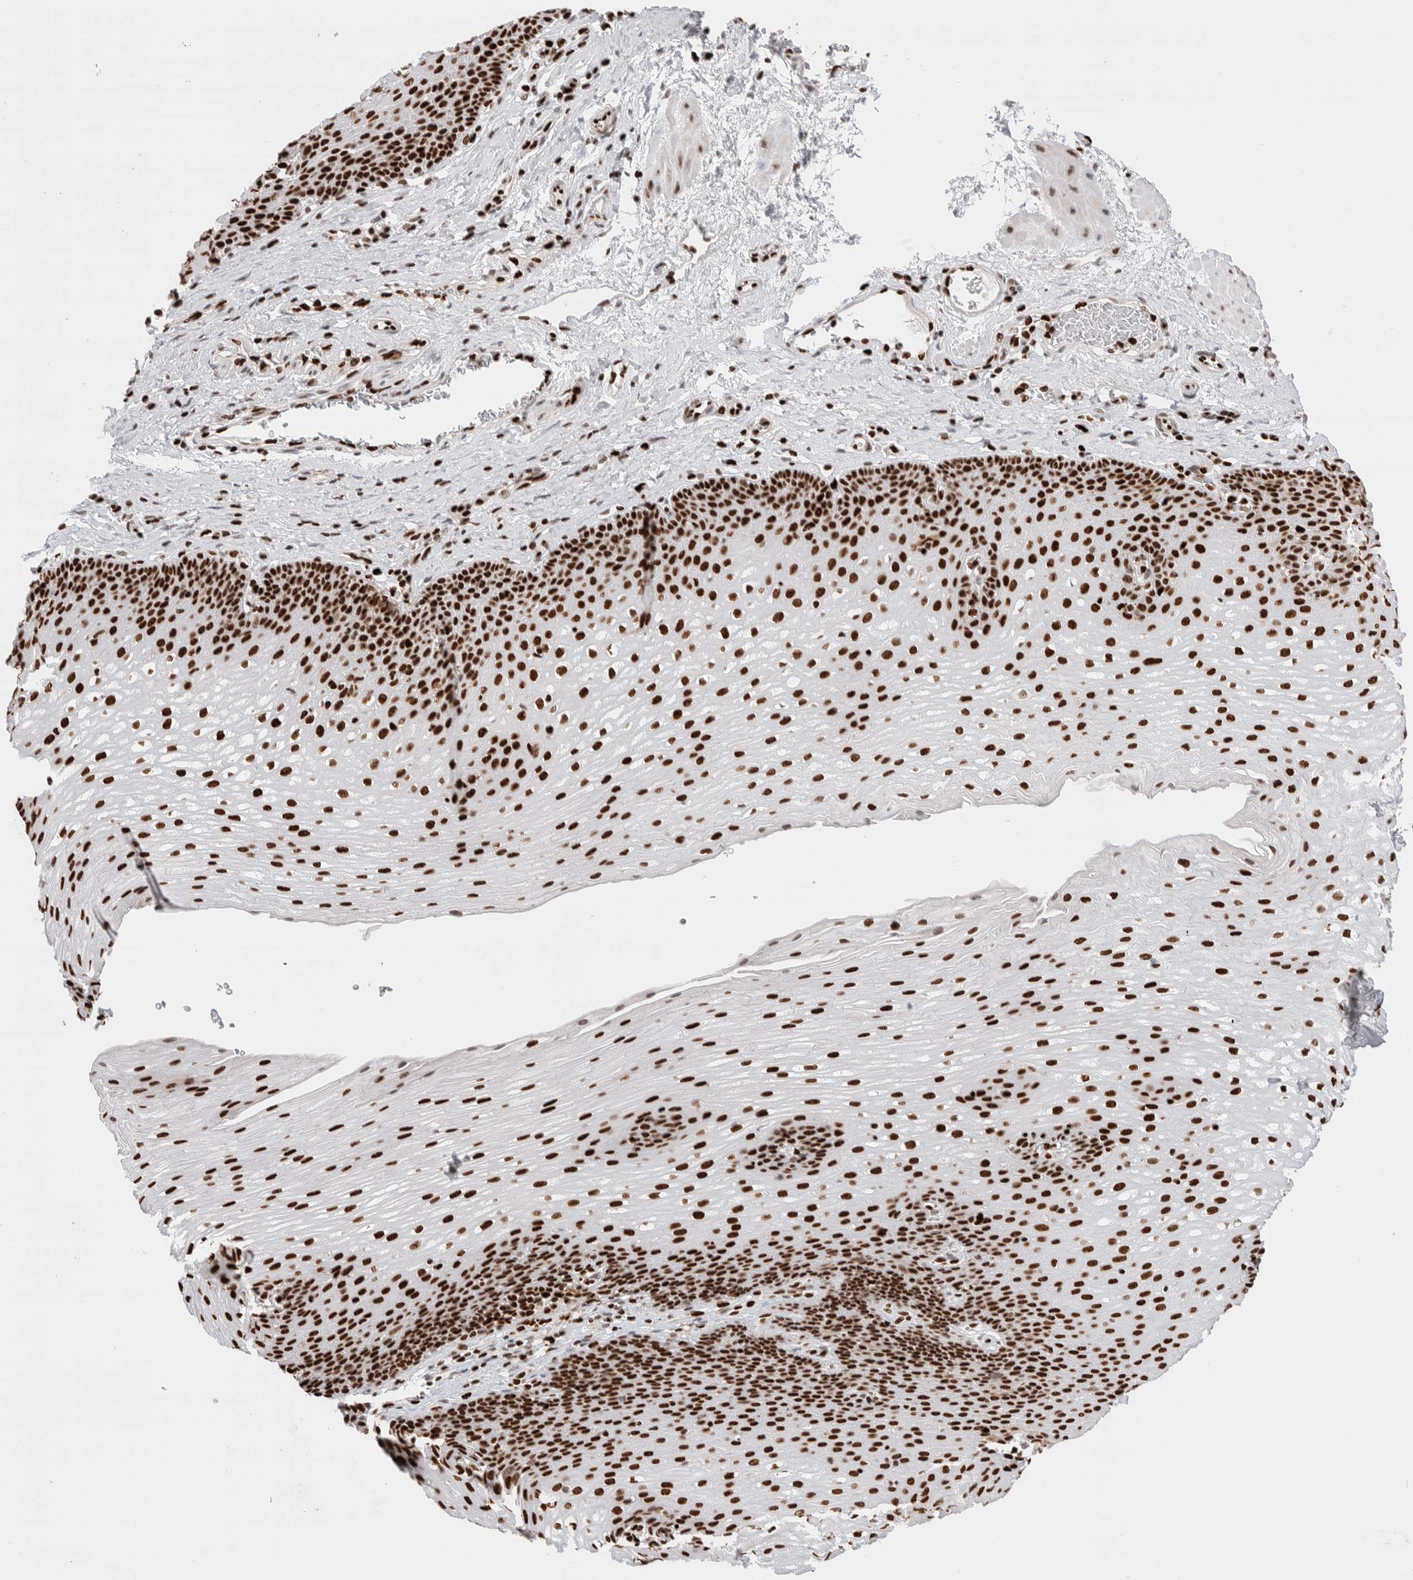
{"staining": {"intensity": "strong", "quantity": ">75%", "location": "nuclear"}, "tissue": "esophagus", "cell_type": "Squamous epithelial cells", "image_type": "normal", "snomed": [{"axis": "morphology", "description": "Normal tissue, NOS"}, {"axis": "topography", "description": "Esophagus"}], "caption": "A photomicrograph of human esophagus stained for a protein exhibits strong nuclear brown staining in squamous epithelial cells.", "gene": "C17orf49", "patient": {"sex": "male", "age": 48}}